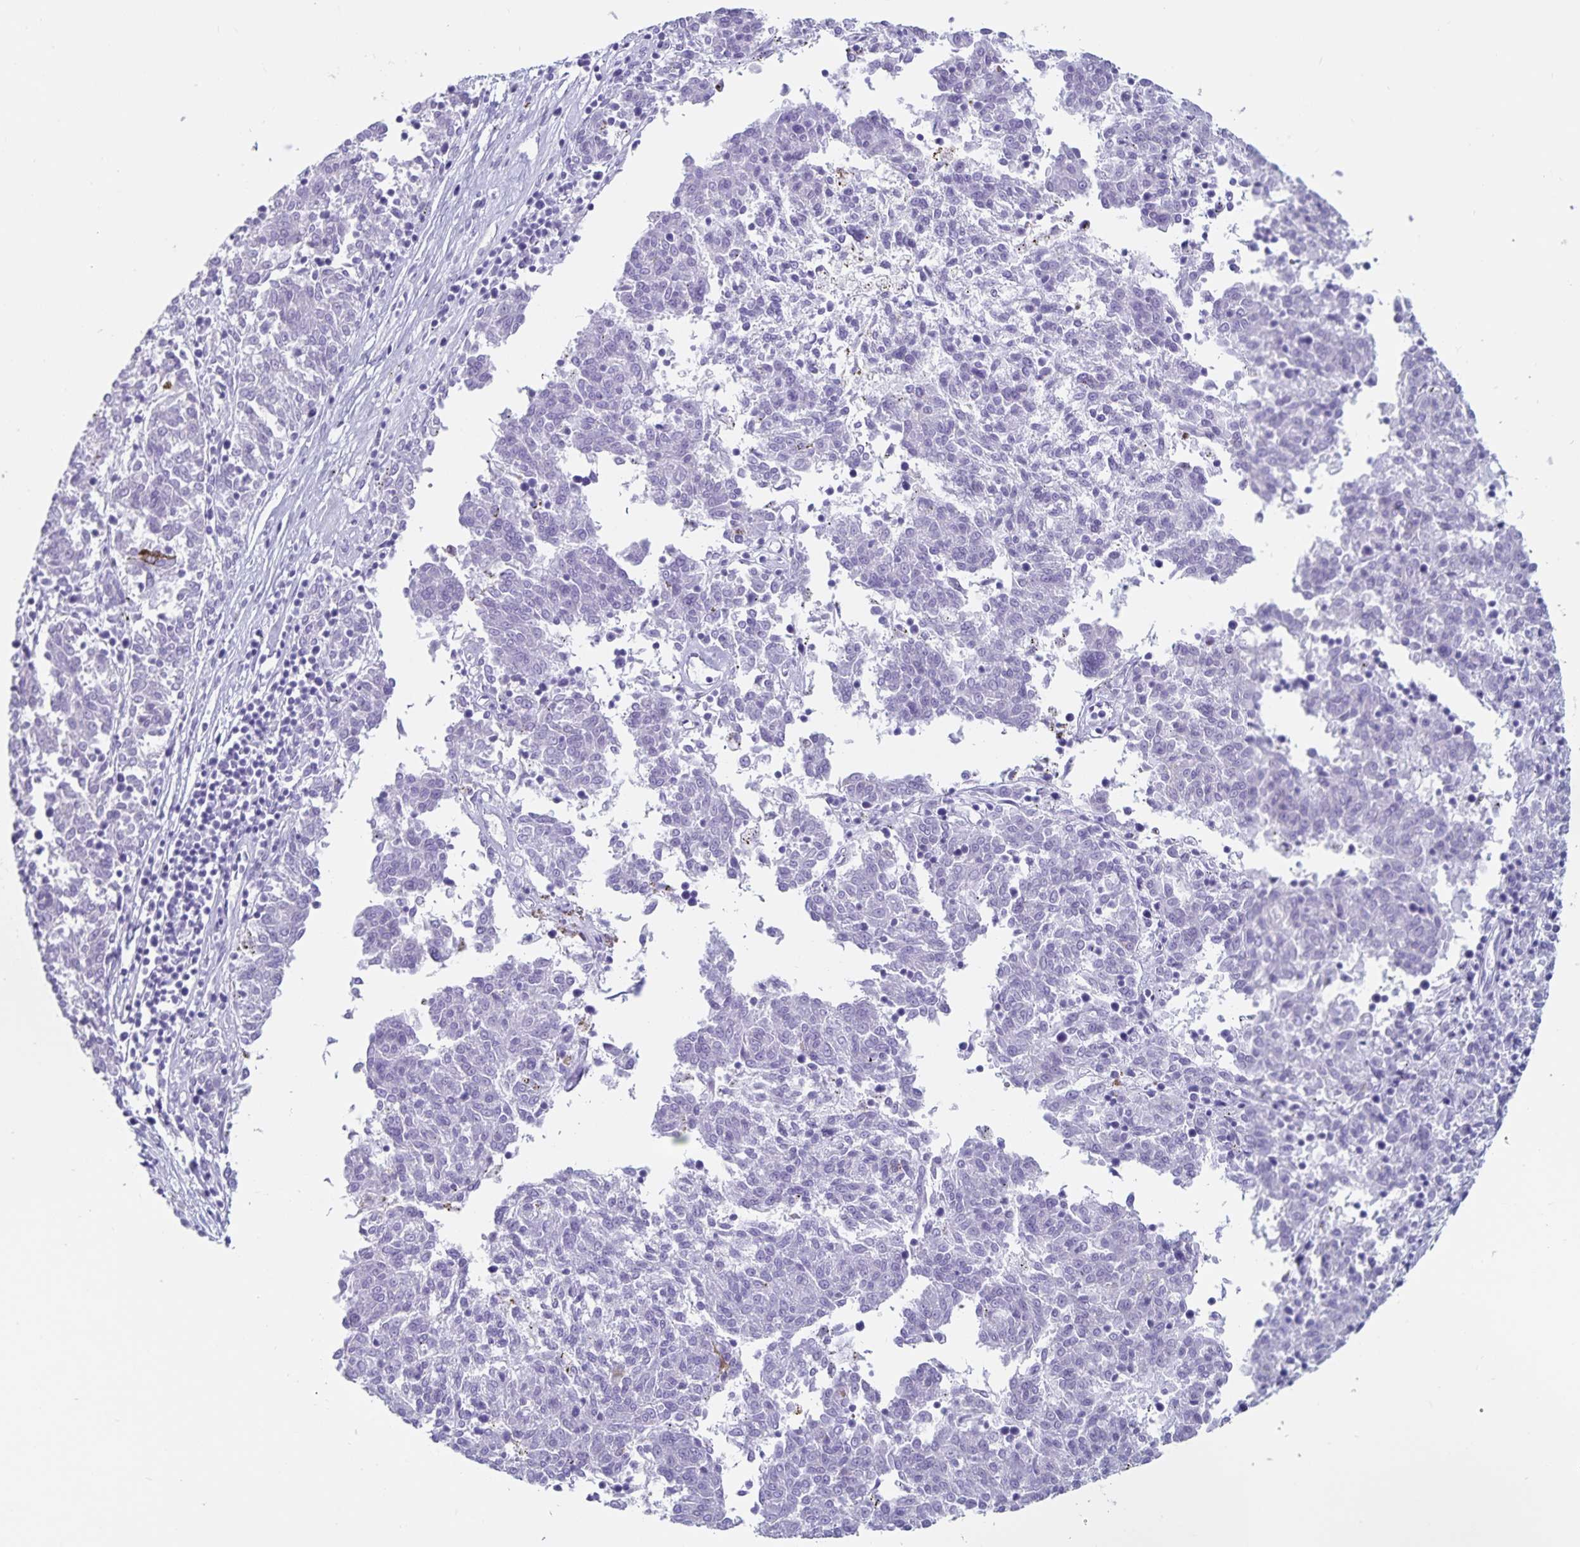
{"staining": {"intensity": "negative", "quantity": "none", "location": "none"}, "tissue": "melanoma", "cell_type": "Tumor cells", "image_type": "cancer", "snomed": [{"axis": "morphology", "description": "Malignant melanoma, NOS"}, {"axis": "topography", "description": "Skin"}], "caption": "Immunohistochemistry of malignant melanoma exhibits no staining in tumor cells.", "gene": "GPR137", "patient": {"sex": "female", "age": 72}}